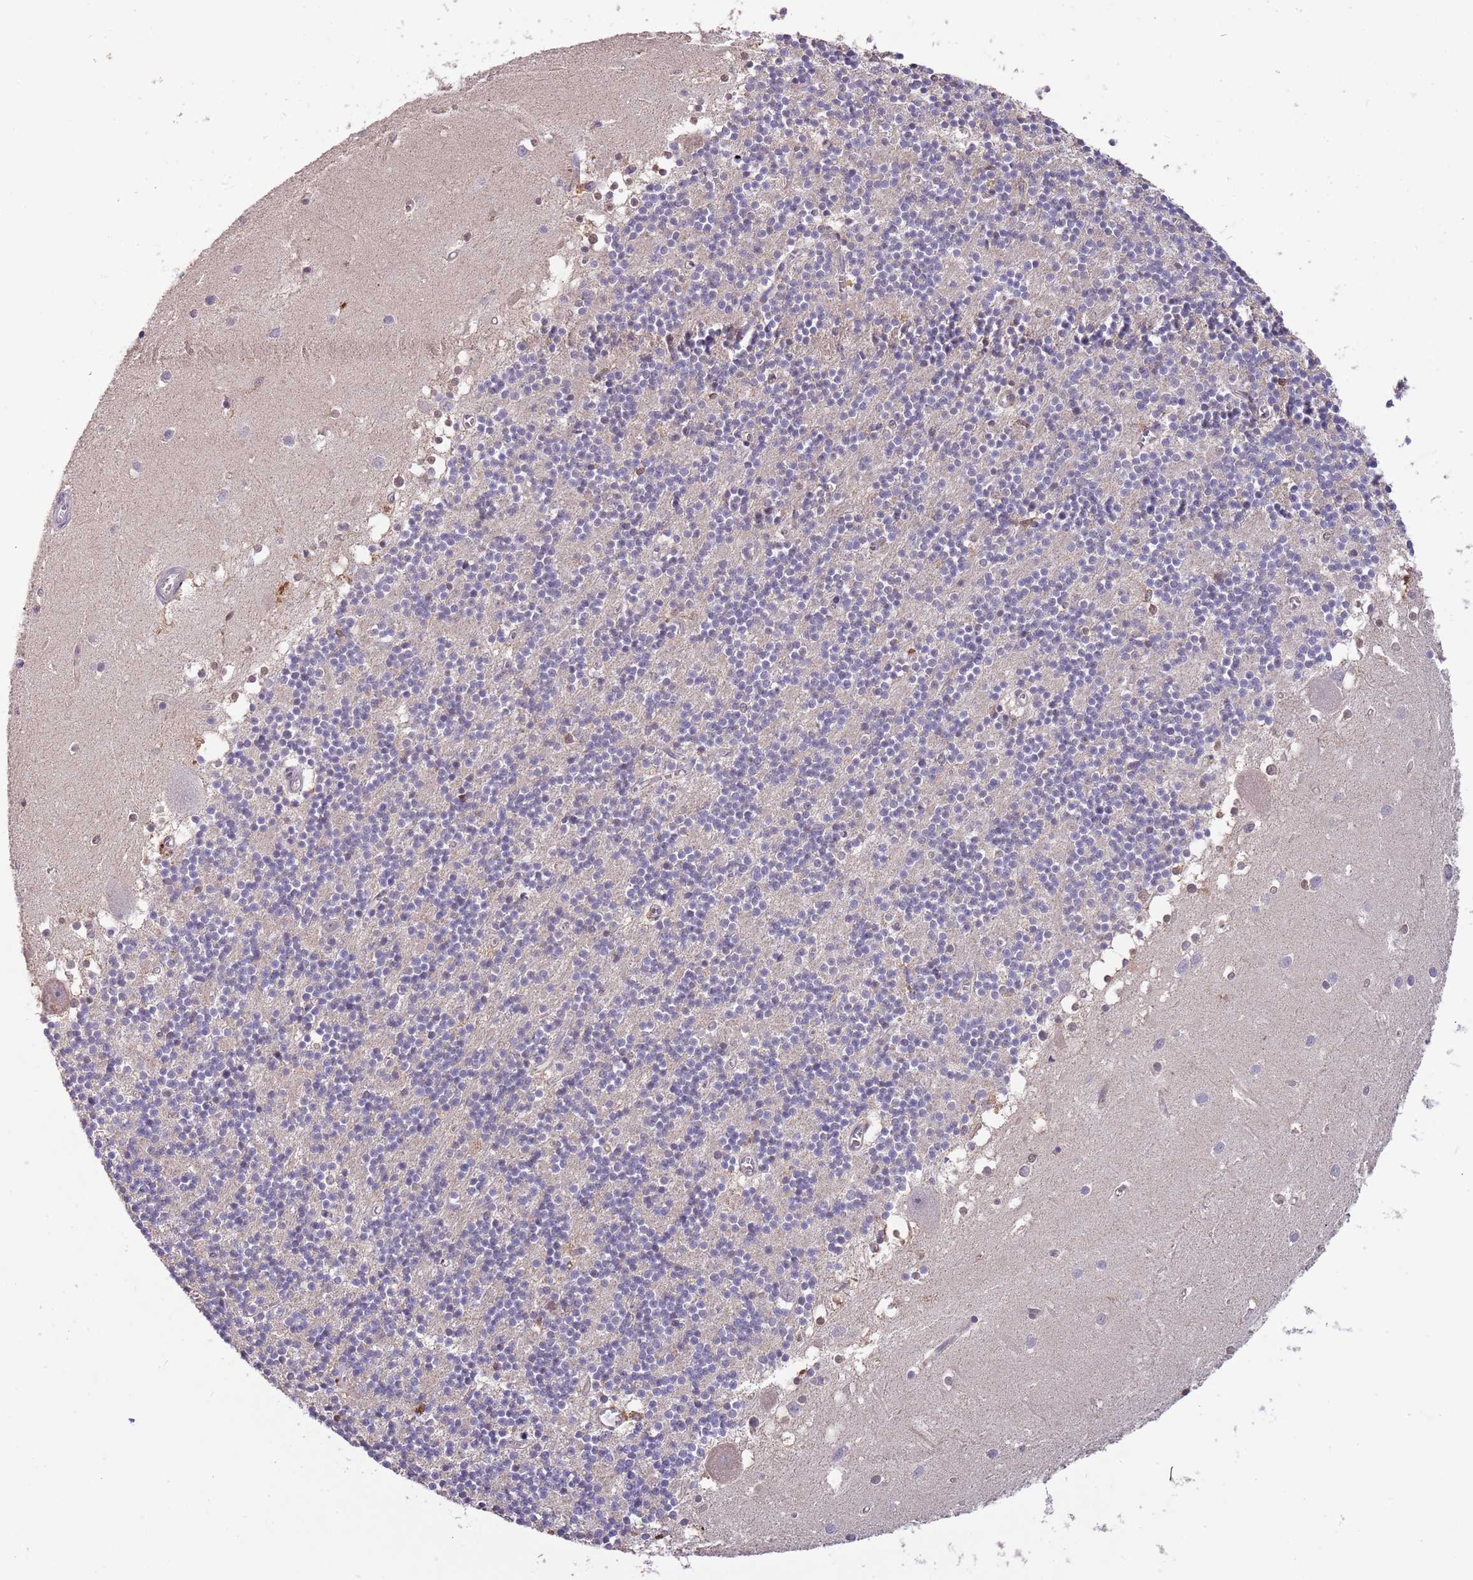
{"staining": {"intensity": "negative", "quantity": "none", "location": "none"}, "tissue": "cerebellum", "cell_type": "Cells in granular layer", "image_type": "normal", "snomed": [{"axis": "morphology", "description": "Normal tissue, NOS"}, {"axis": "topography", "description": "Cerebellum"}], "caption": "The micrograph shows no significant expression in cells in granular layer of cerebellum. (Stains: DAB immunohistochemistry (IHC) with hematoxylin counter stain, Microscopy: brightfield microscopy at high magnification).", "gene": "ZNF639", "patient": {"sex": "male", "age": 54}}